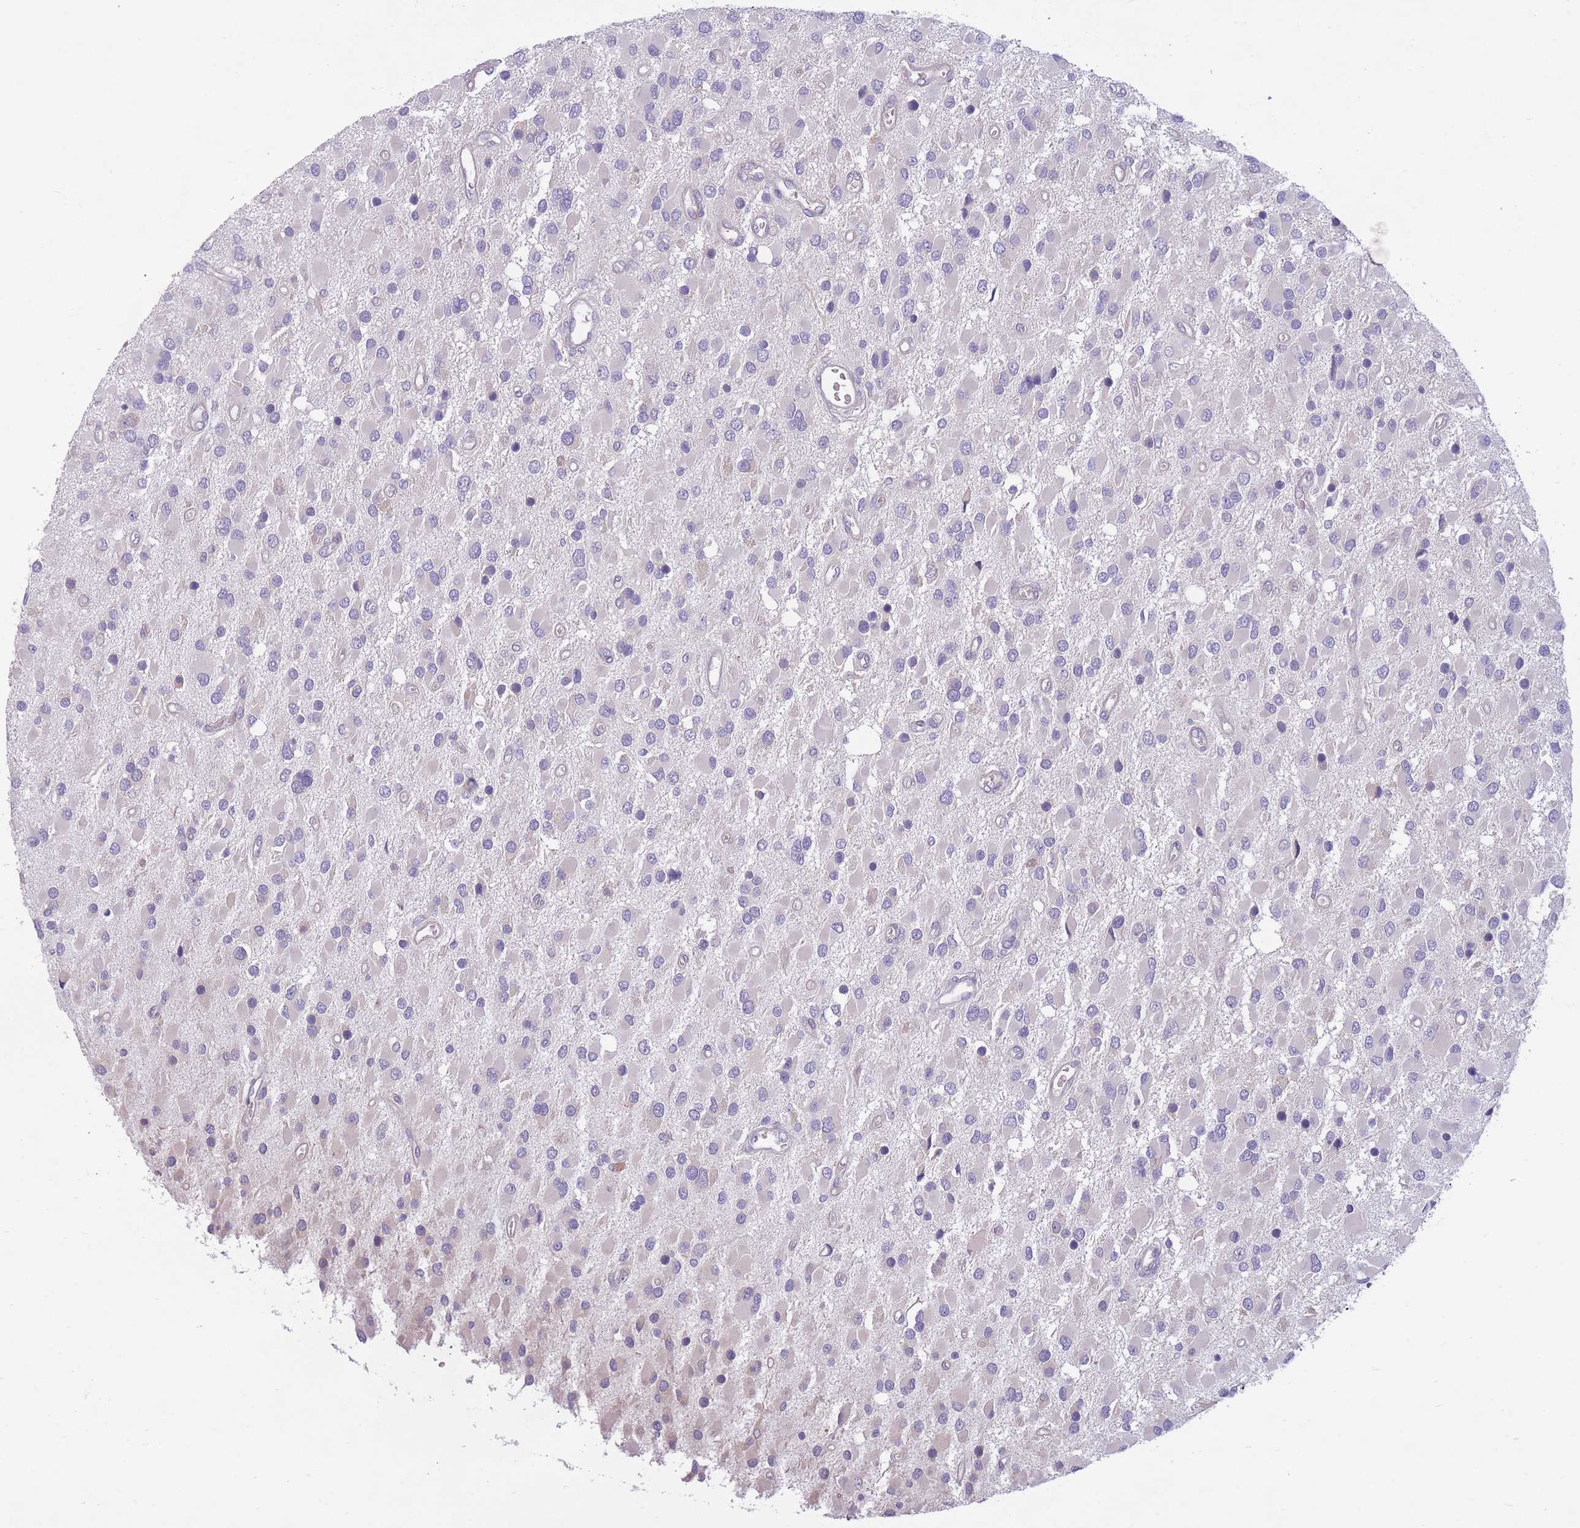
{"staining": {"intensity": "negative", "quantity": "none", "location": "none"}, "tissue": "glioma", "cell_type": "Tumor cells", "image_type": "cancer", "snomed": [{"axis": "morphology", "description": "Glioma, malignant, High grade"}, {"axis": "topography", "description": "Brain"}], "caption": "Immunohistochemistry of malignant glioma (high-grade) shows no expression in tumor cells.", "gene": "PNPLA5", "patient": {"sex": "male", "age": 53}}